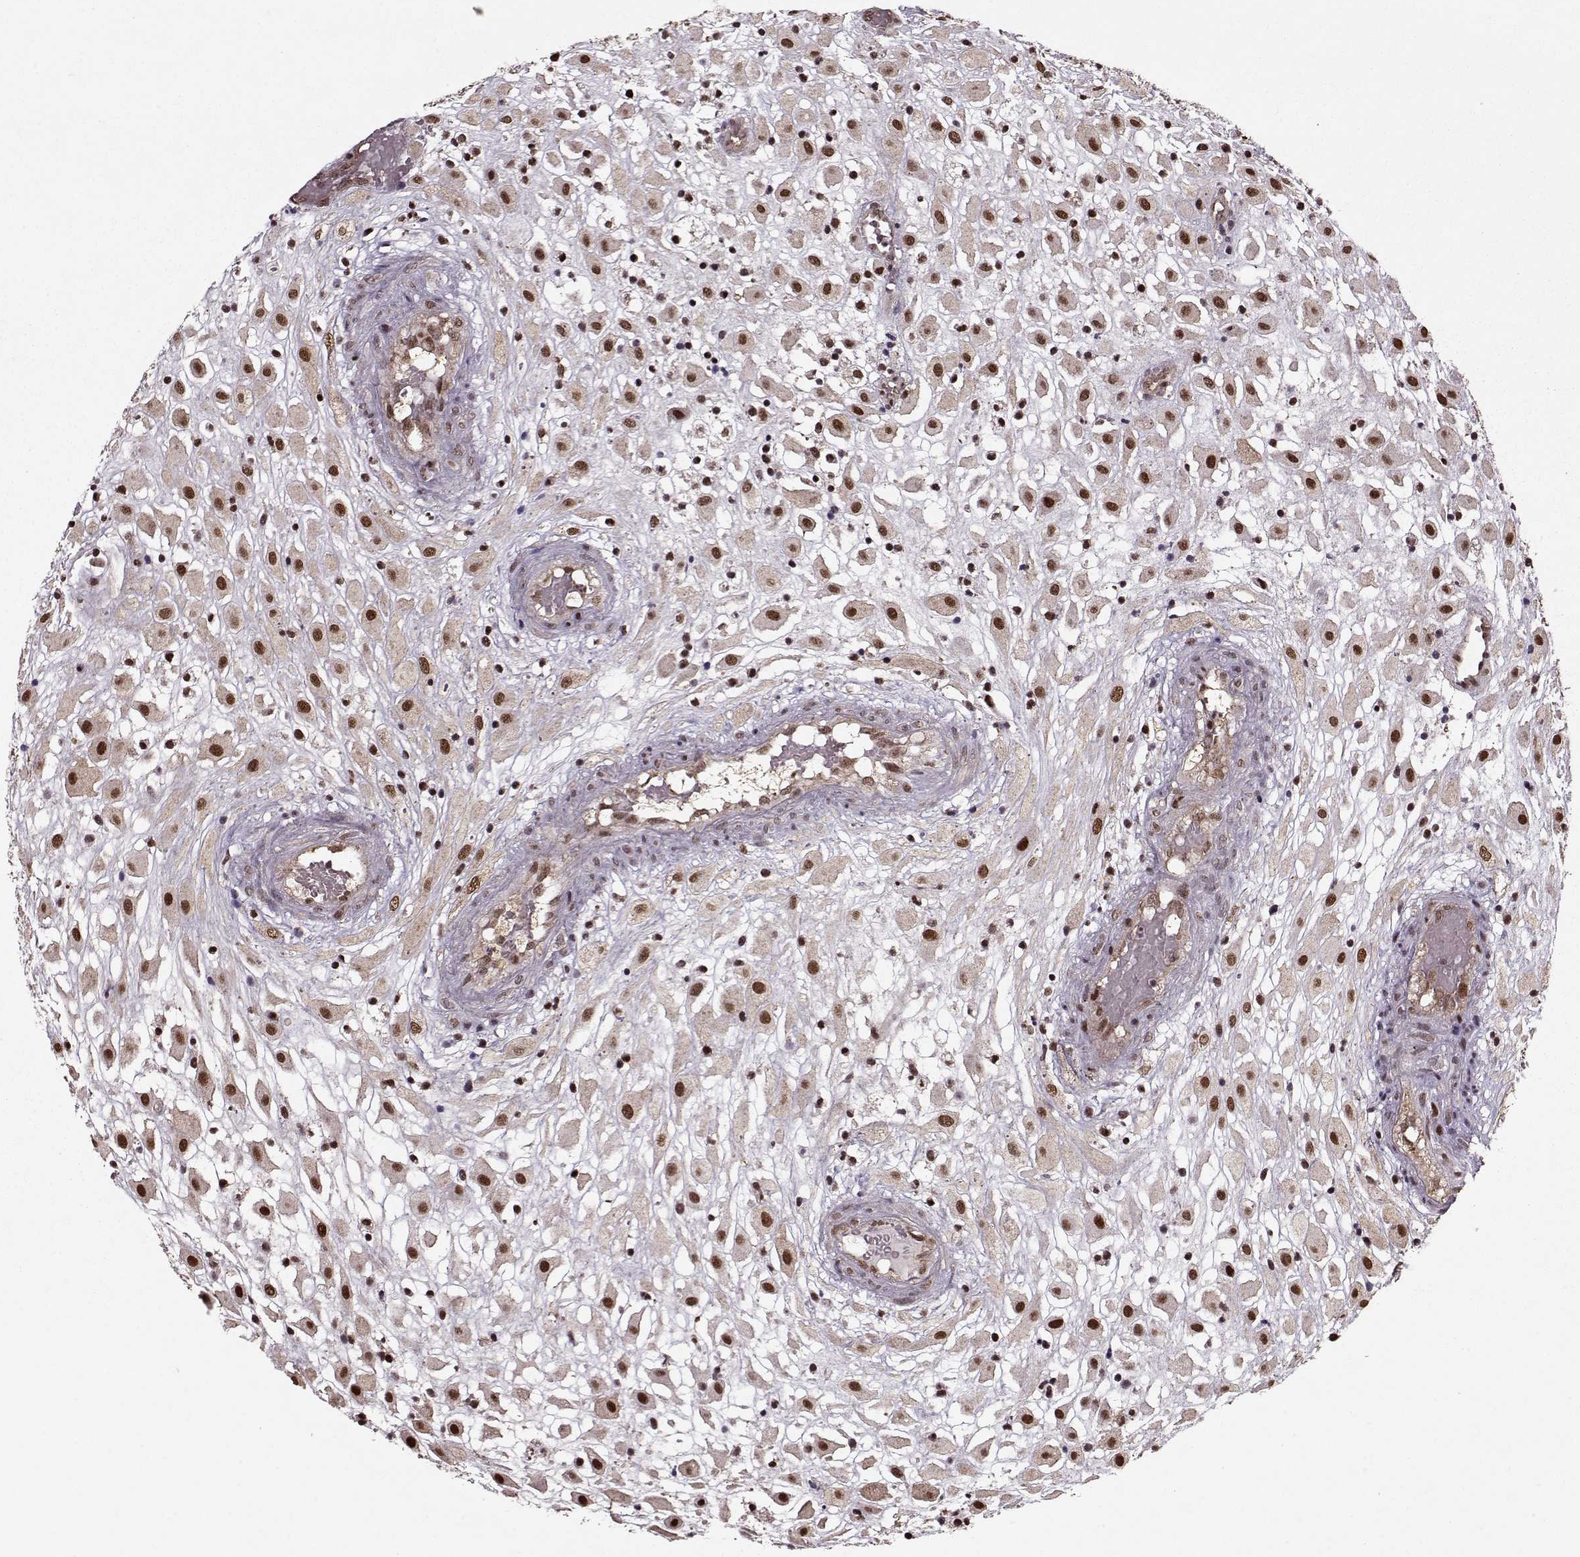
{"staining": {"intensity": "strong", "quantity": ">75%", "location": "nuclear"}, "tissue": "placenta", "cell_type": "Decidual cells", "image_type": "normal", "snomed": [{"axis": "morphology", "description": "Normal tissue, NOS"}, {"axis": "topography", "description": "Placenta"}], "caption": "Immunohistochemical staining of unremarkable placenta shows >75% levels of strong nuclear protein staining in approximately >75% of decidual cells.", "gene": "PSMA7", "patient": {"sex": "female", "age": 24}}